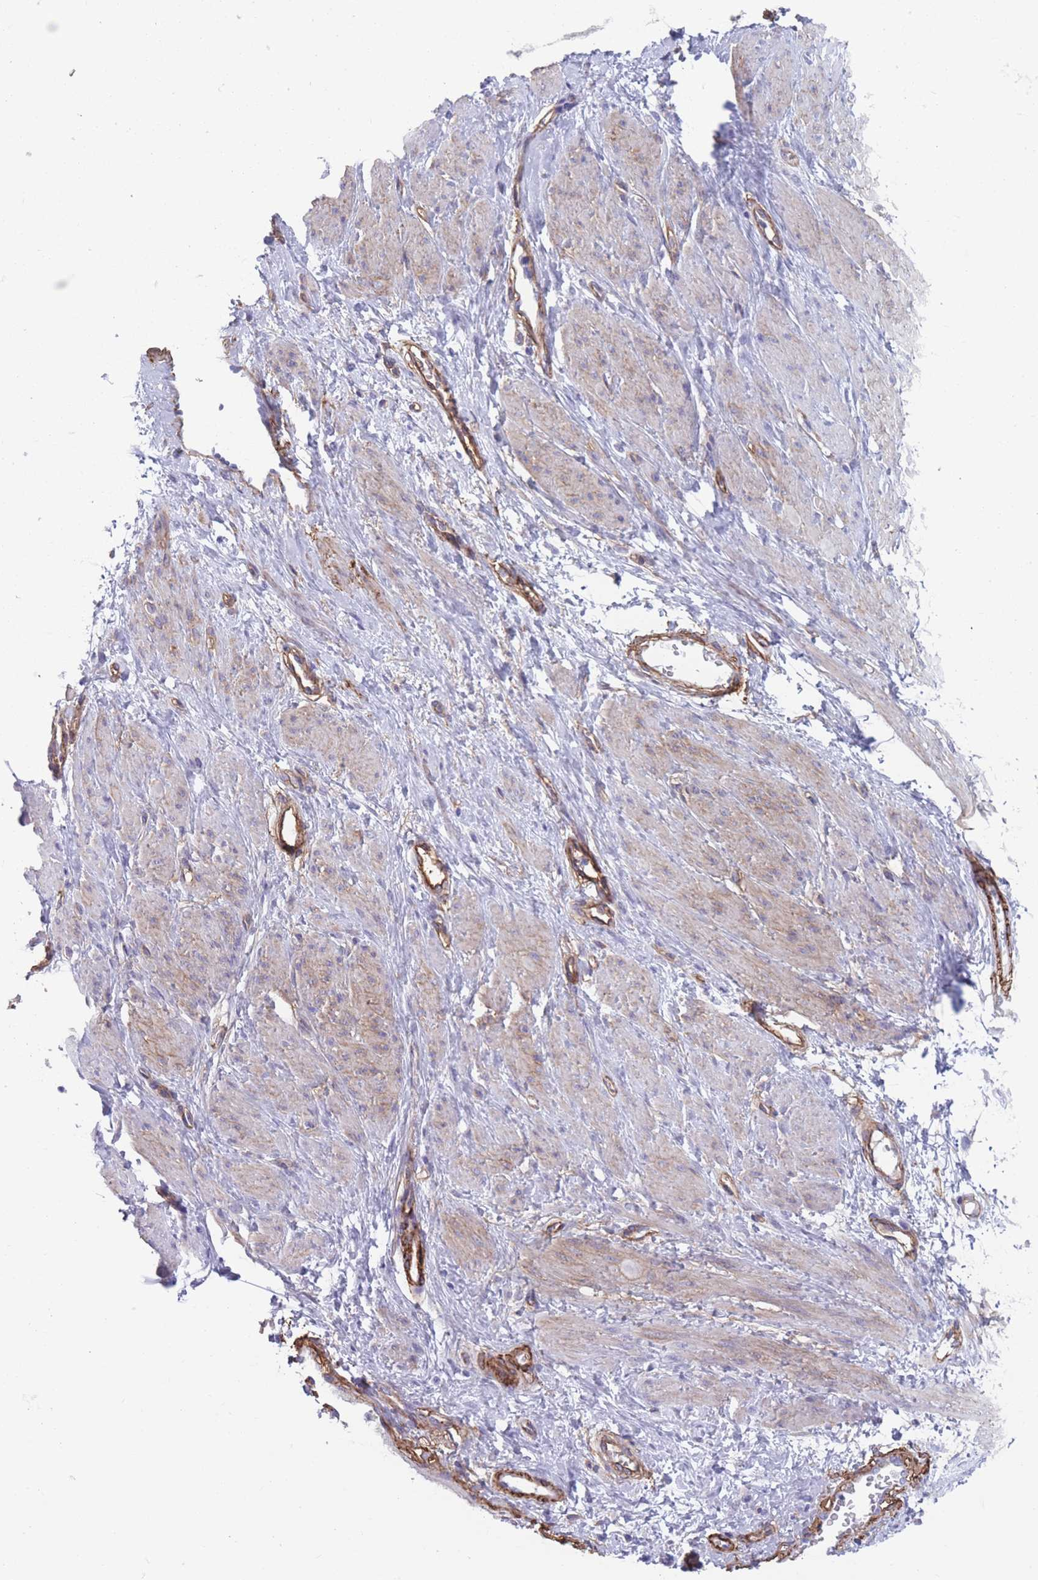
{"staining": {"intensity": "moderate", "quantity": "25%-75%", "location": "cytoplasmic/membranous"}, "tissue": "smooth muscle", "cell_type": "Smooth muscle cells", "image_type": "normal", "snomed": [{"axis": "morphology", "description": "Normal tissue, NOS"}, {"axis": "topography", "description": "Smooth muscle"}, {"axis": "topography", "description": "Uterus"}], "caption": "The photomicrograph exhibits immunohistochemical staining of normal smooth muscle. There is moderate cytoplasmic/membranous staining is identified in about 25%-75% of smooth muscle cells. The protein is stained brown, and the nuclei are stained in blue (DAB (3,3'-diaminobenzidine) IHC with brightfield microscopy, high magnification).", "gene": "DPYD", "patient": {"sex": "female", "age": 39}}